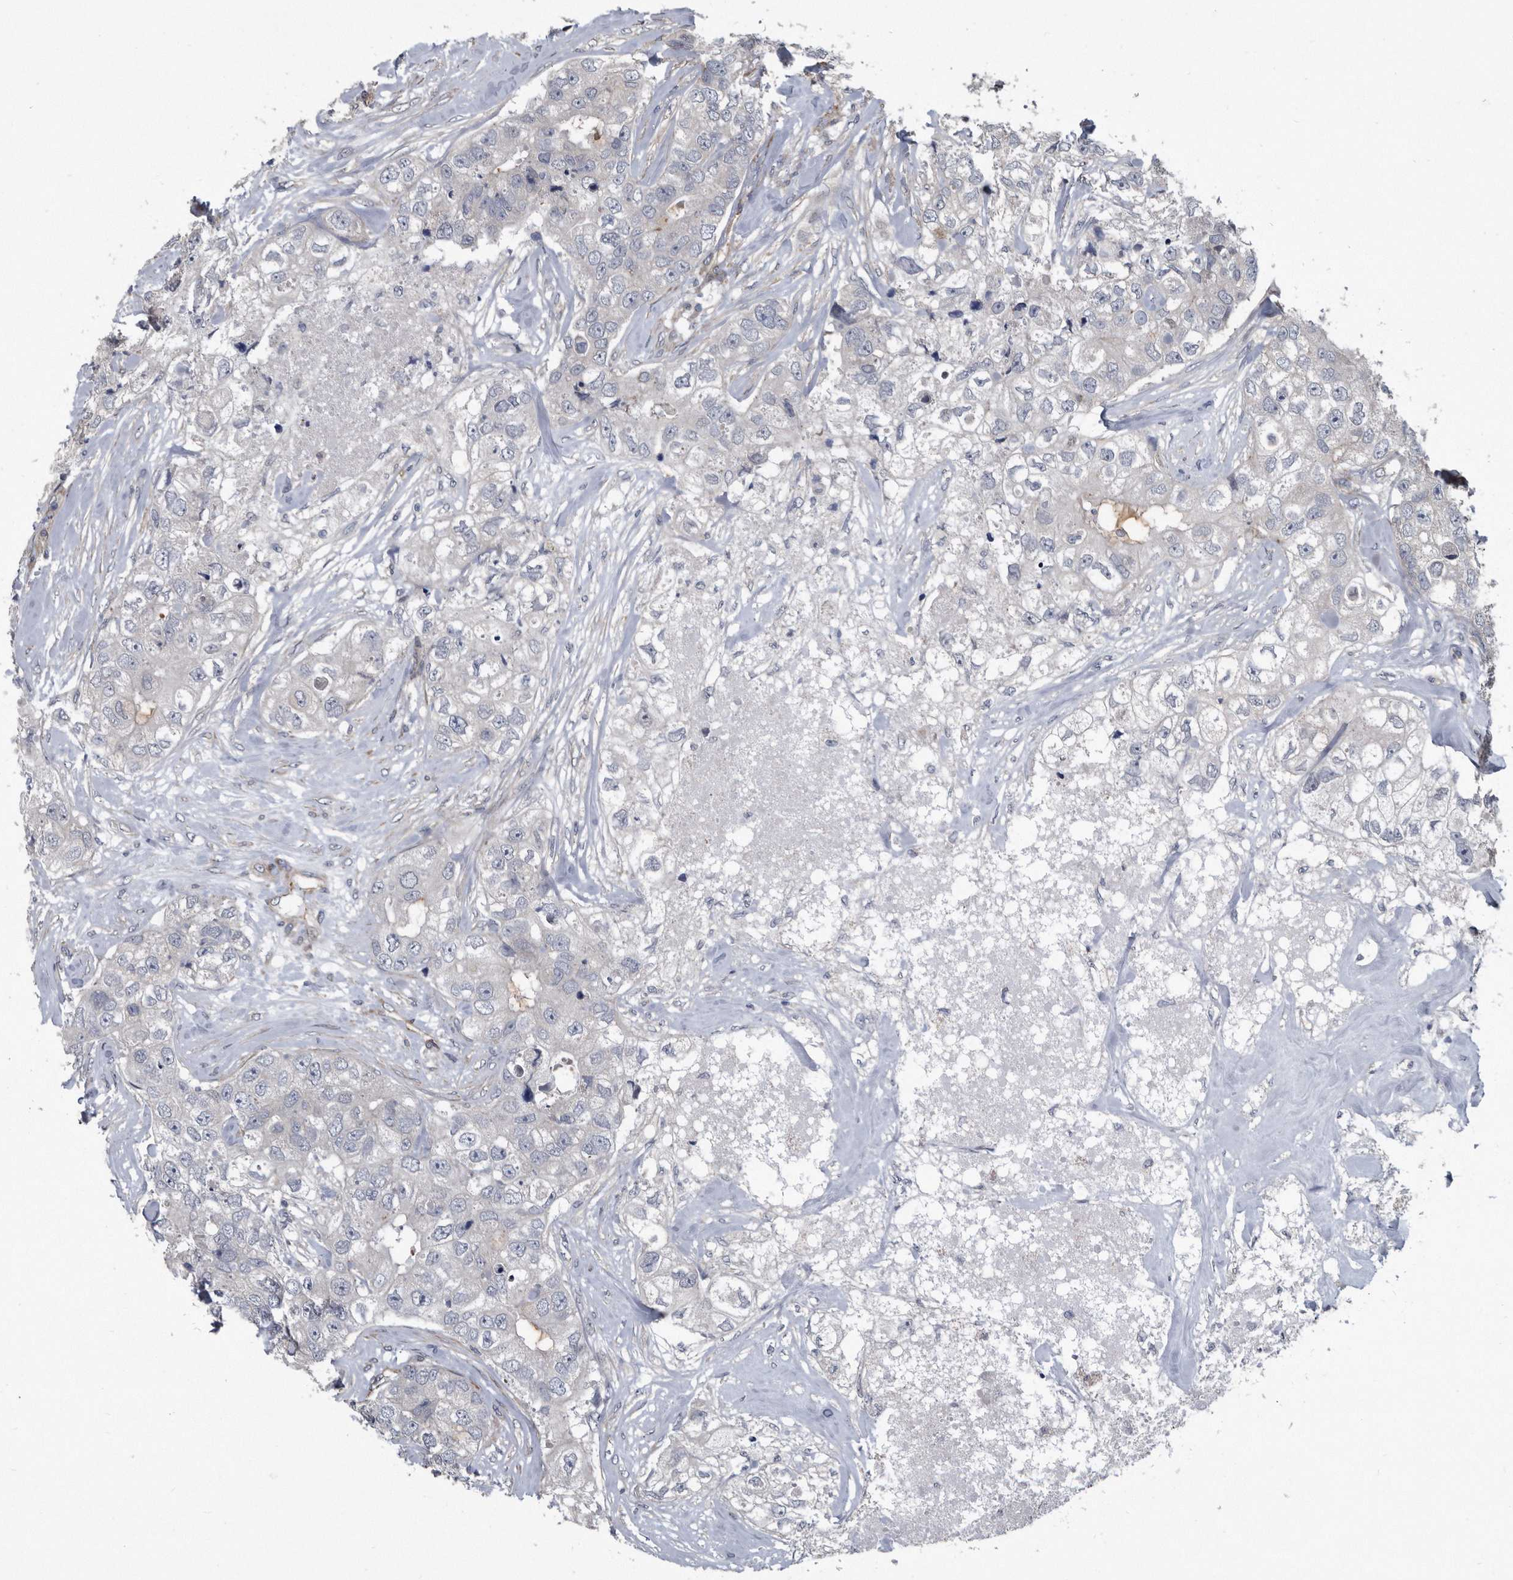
{"staining": {"intensity": "negative", "quantity": "none", "location": "none"}, "tissue": "breast cancer", "cell_type": "Tumor cells", "image_type": "cancer", "snomed": [{"axis": "morphology", "description": "Duct carcinoma"}, {"axis": "topography", "description": "Breast"}], "caption": "This photomicrograph is of breast cancer (invasive ductal carcinoma) stained with immunohistochemistry (IHC) to label a protein in brown with the nuclei are counter-stained blue. There is no positivity in tumor cells. (DAB (3,3'-diaminobenzidine) IHC visualized using brightfield microscopy, high magnification).", "gene": "ARMCX1", "patient": {"sex": "female", "age": 62}}